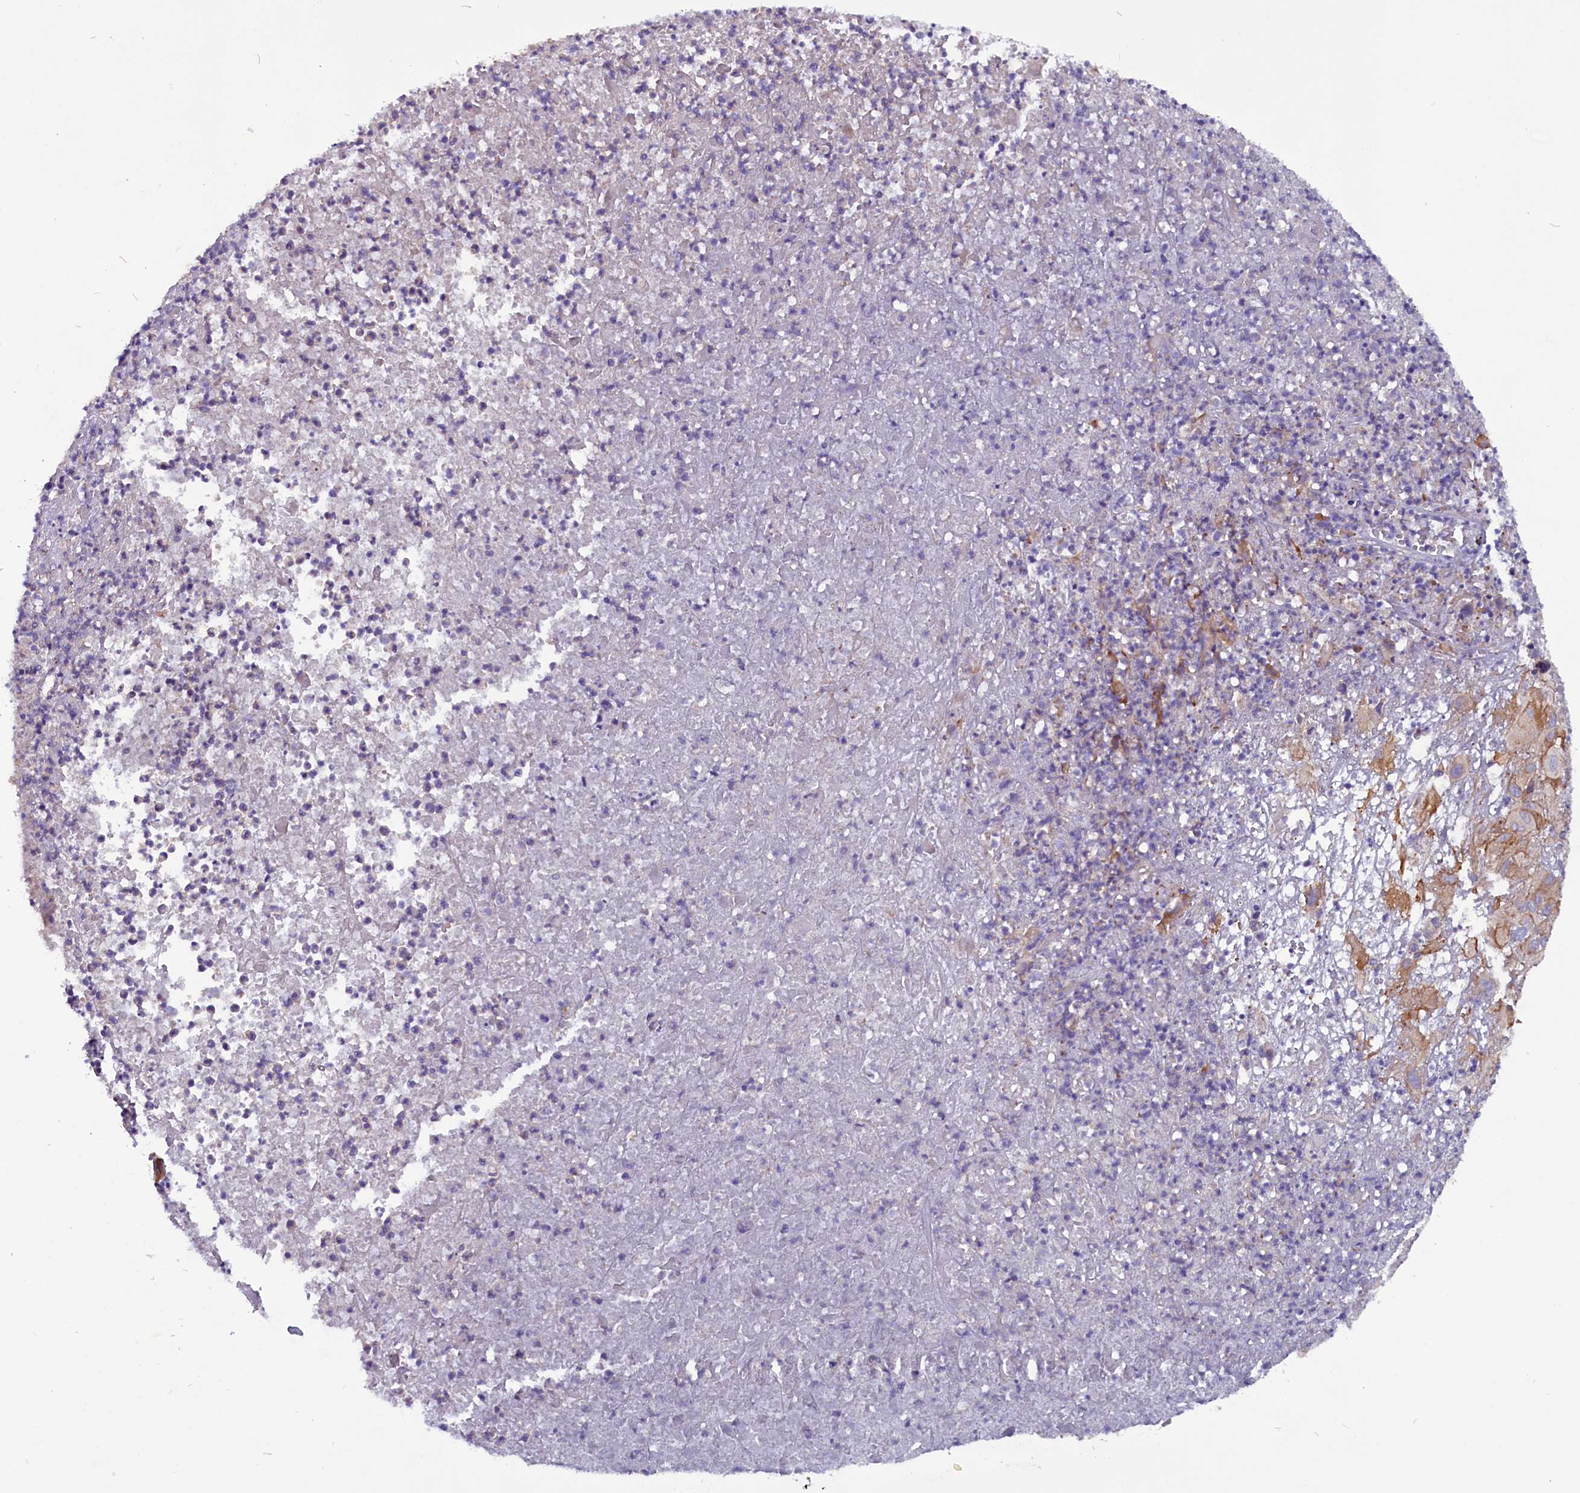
{"staining": {"intensity": "moderate", "quantity": "<25%", "location": "cytoplasmic/membranous"}, "tissue": "melanoma", "cell_type": "Tumor cells", "image_type": "cancer", "snomed": [{"axis": "morphology", "description": "Malignant melanoma, NOS"}, {"axis": "topography", "description": "Skin"}], "caption": "Immunohistochemical staining of human melanoma demonstrates low levels of moderate cytoplasmic/membranous staining in about <25% of tumor cells. The protein is shown in brown color, while the nuclei are stained blue.", "gene": "ZNF749", "patient": {"sex": "male", "age": 73}}